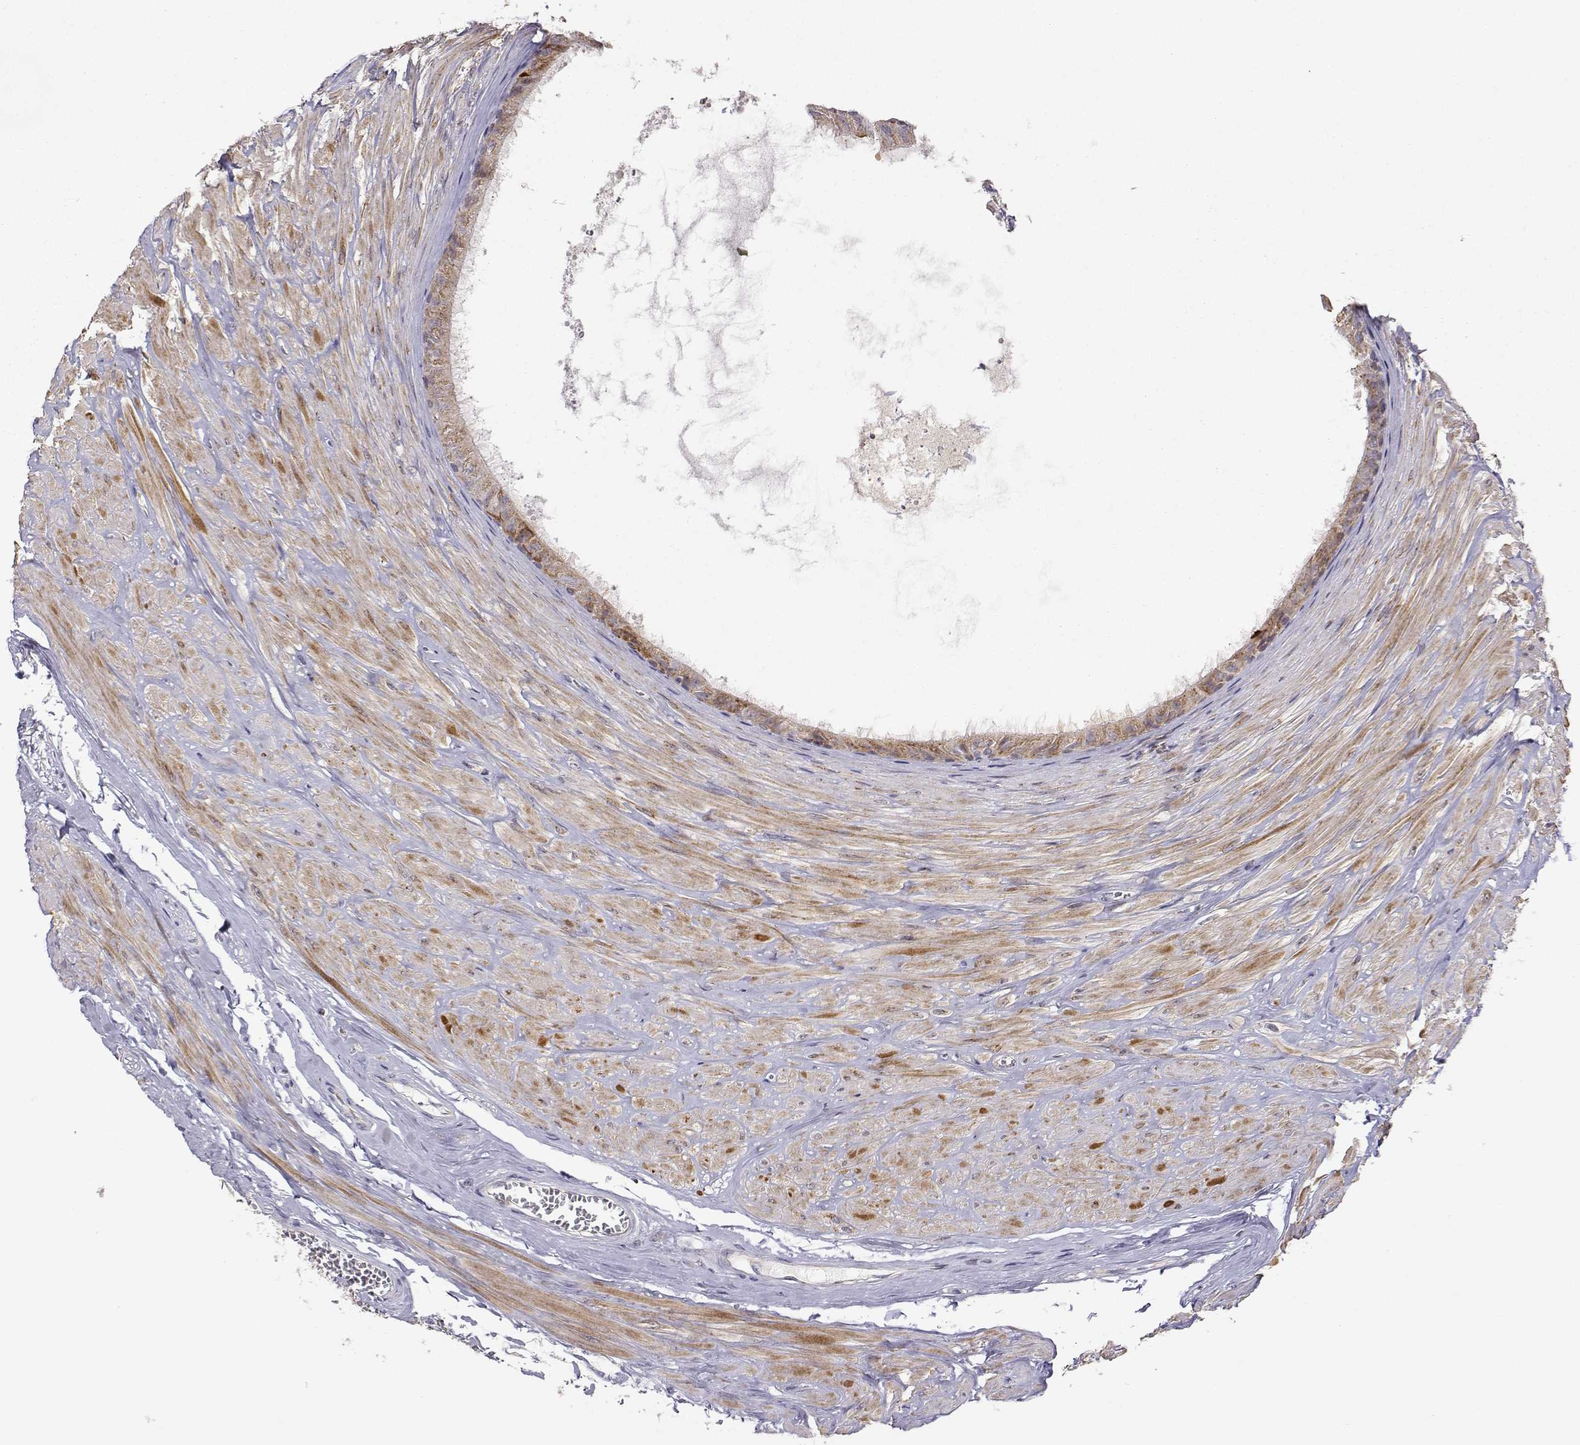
{"staining": {"intensity": "moderate", "quantity": ">75%", "location": "cytoplasmic/membranous"}, "tissue": "epididymis", "cell_type": "Glandular cells", "image_type": "normal", "snomed": [{"axis": "morphology", "description": "Normal tissue, NOS"}, {"axis": "topography", "description": "Epididymis"}], "caption": "A brown stain highlights moderate cytoplasmic/membranous positivity of a protein in glandular cells of benign human epididymis. (DAB (3,3'-diaminobenzidine) IHC, brown staining for protein, blue staining for nuclei).", "gene": "EXOG", "patient": {"sex": "male", "age": 37}}